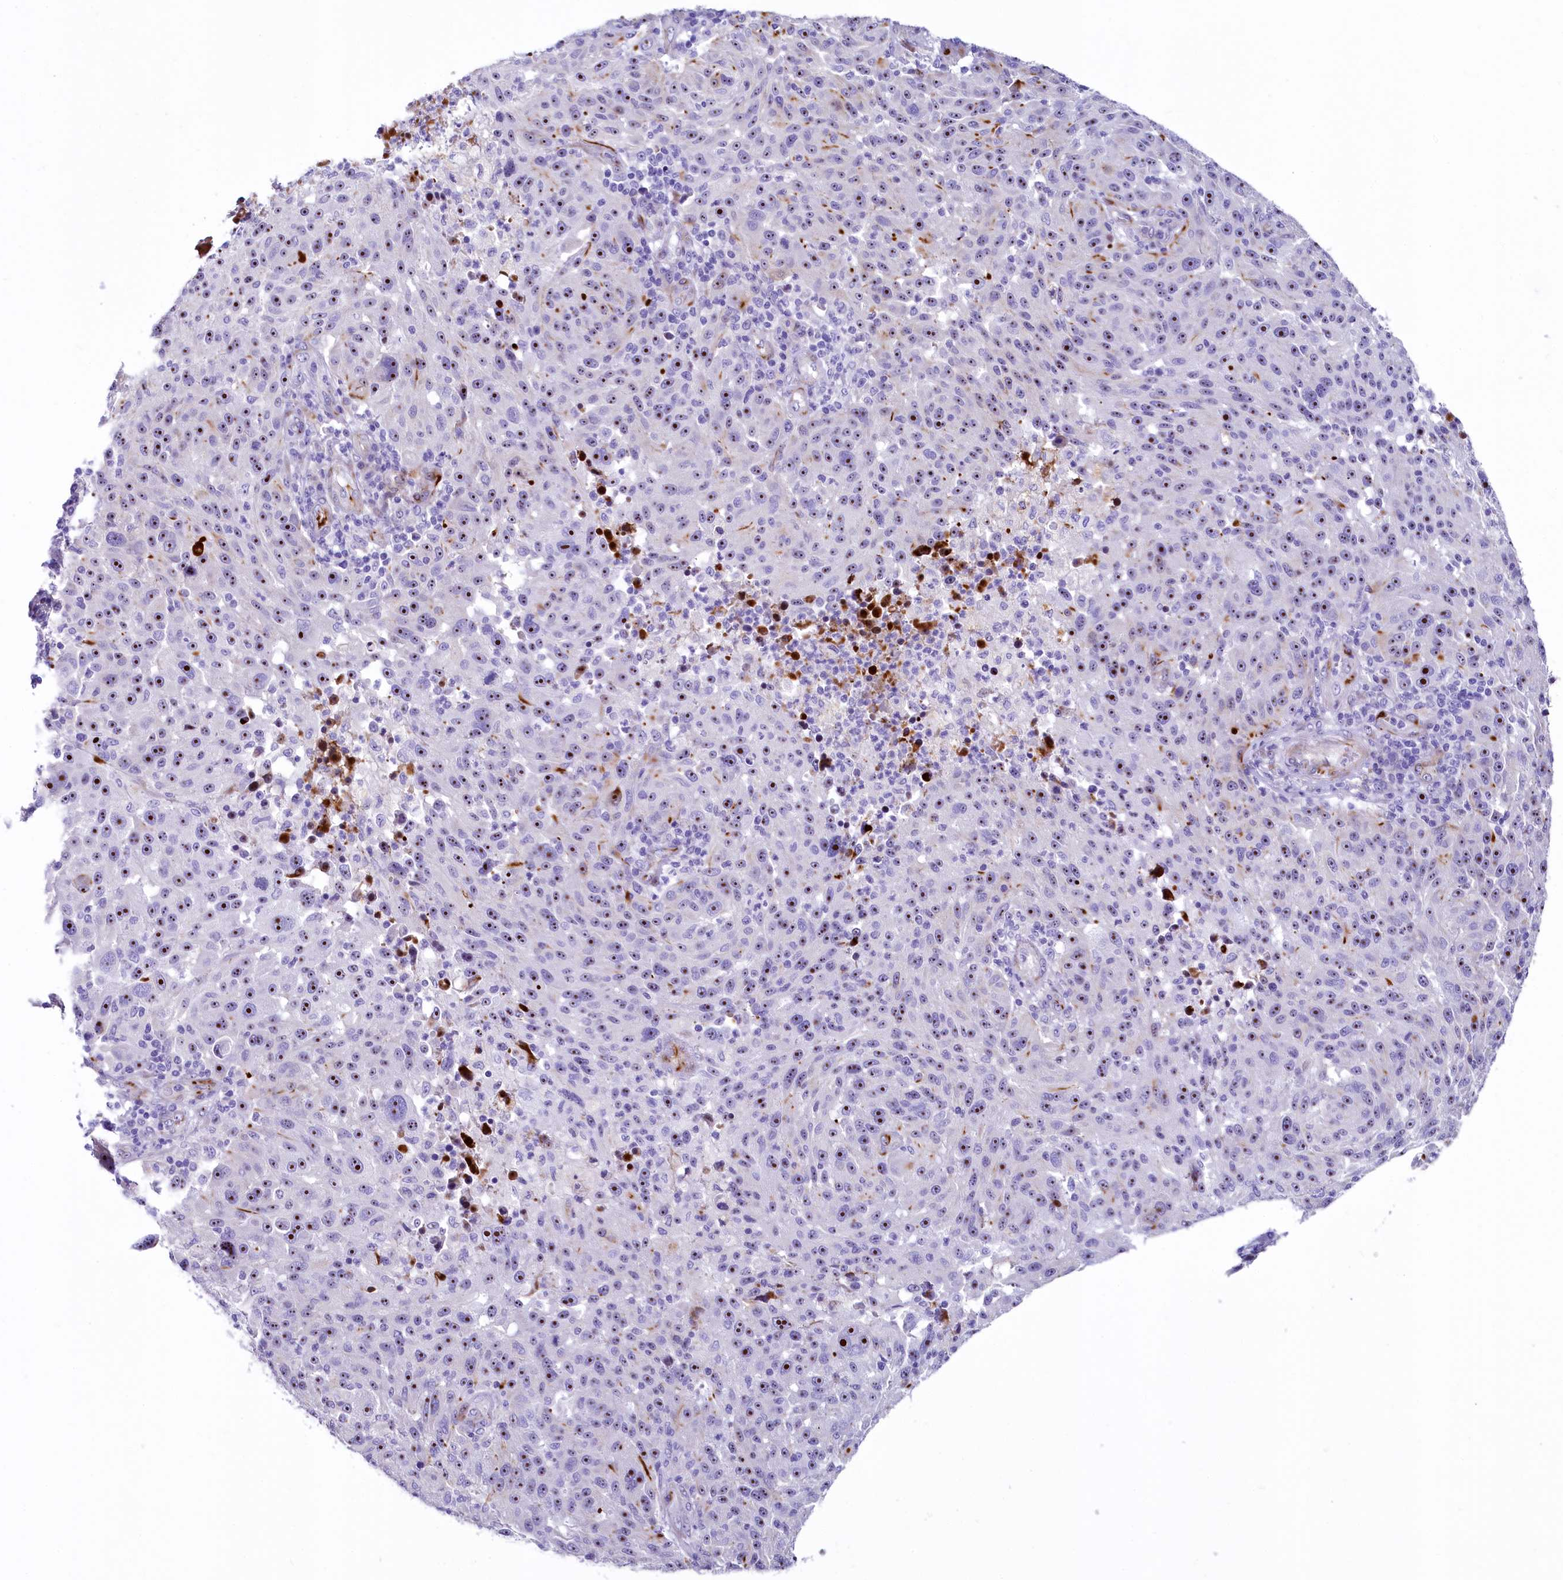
{"staining": {"intensity": "strong", "quantity": "25%-75%", "location": "nuclear"}, "tissue": "melanoma", "cell_type": "Tumor cells", "image_type": "cancer", "snomed": [{"axis": "morphology", "description": "Malignant melanoma, NOS"}, {"axis": "topography", "description": "Skin"}], "caption": "Malignant melanoma was stained to show a protein in brown. There is high levels of strong nuclear expression in about 25%-75% of tumor cells. (Brightfield microscopy of DAB IHC at high magnification).", "gene": "SH3TC2", "patient": {"sex": "male", "age": 53}}